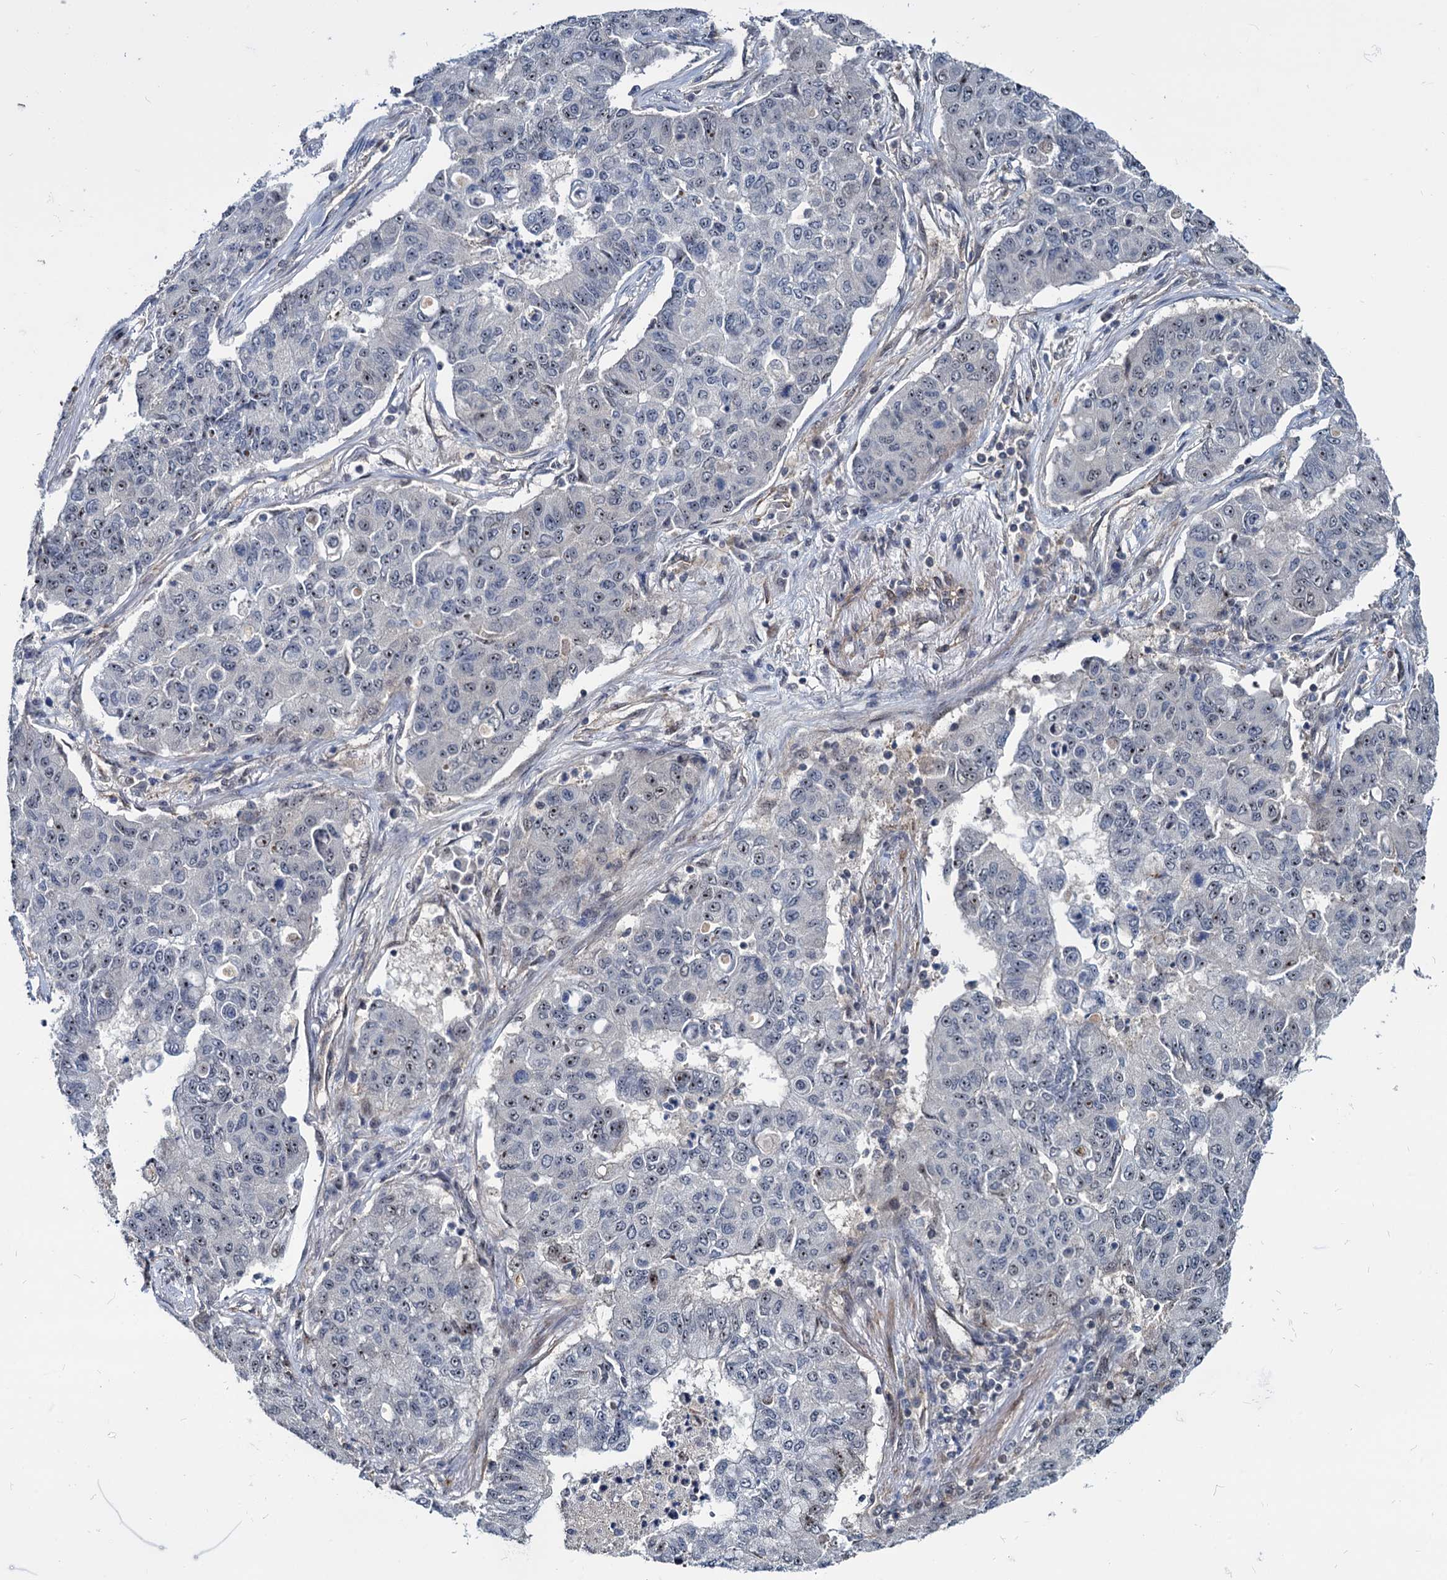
{"staining": {"intensity": "weak", "quantity": "<25%", "location": "nuclear"}, "tissue": "lung cancer", "cell_type": "Tumor cells", "image_type": "cancer", "snomed": [{"axis": "morphology", "description": "Squamous cell carcinoma, NOS"}, {"axis": "topography", "description": "Lung"}], "caption": "Tumor cells are negative for brown protein staining in lung cancer.", "gene": "UBLCP1", "patient": {"sex": "male", "age": 74}}